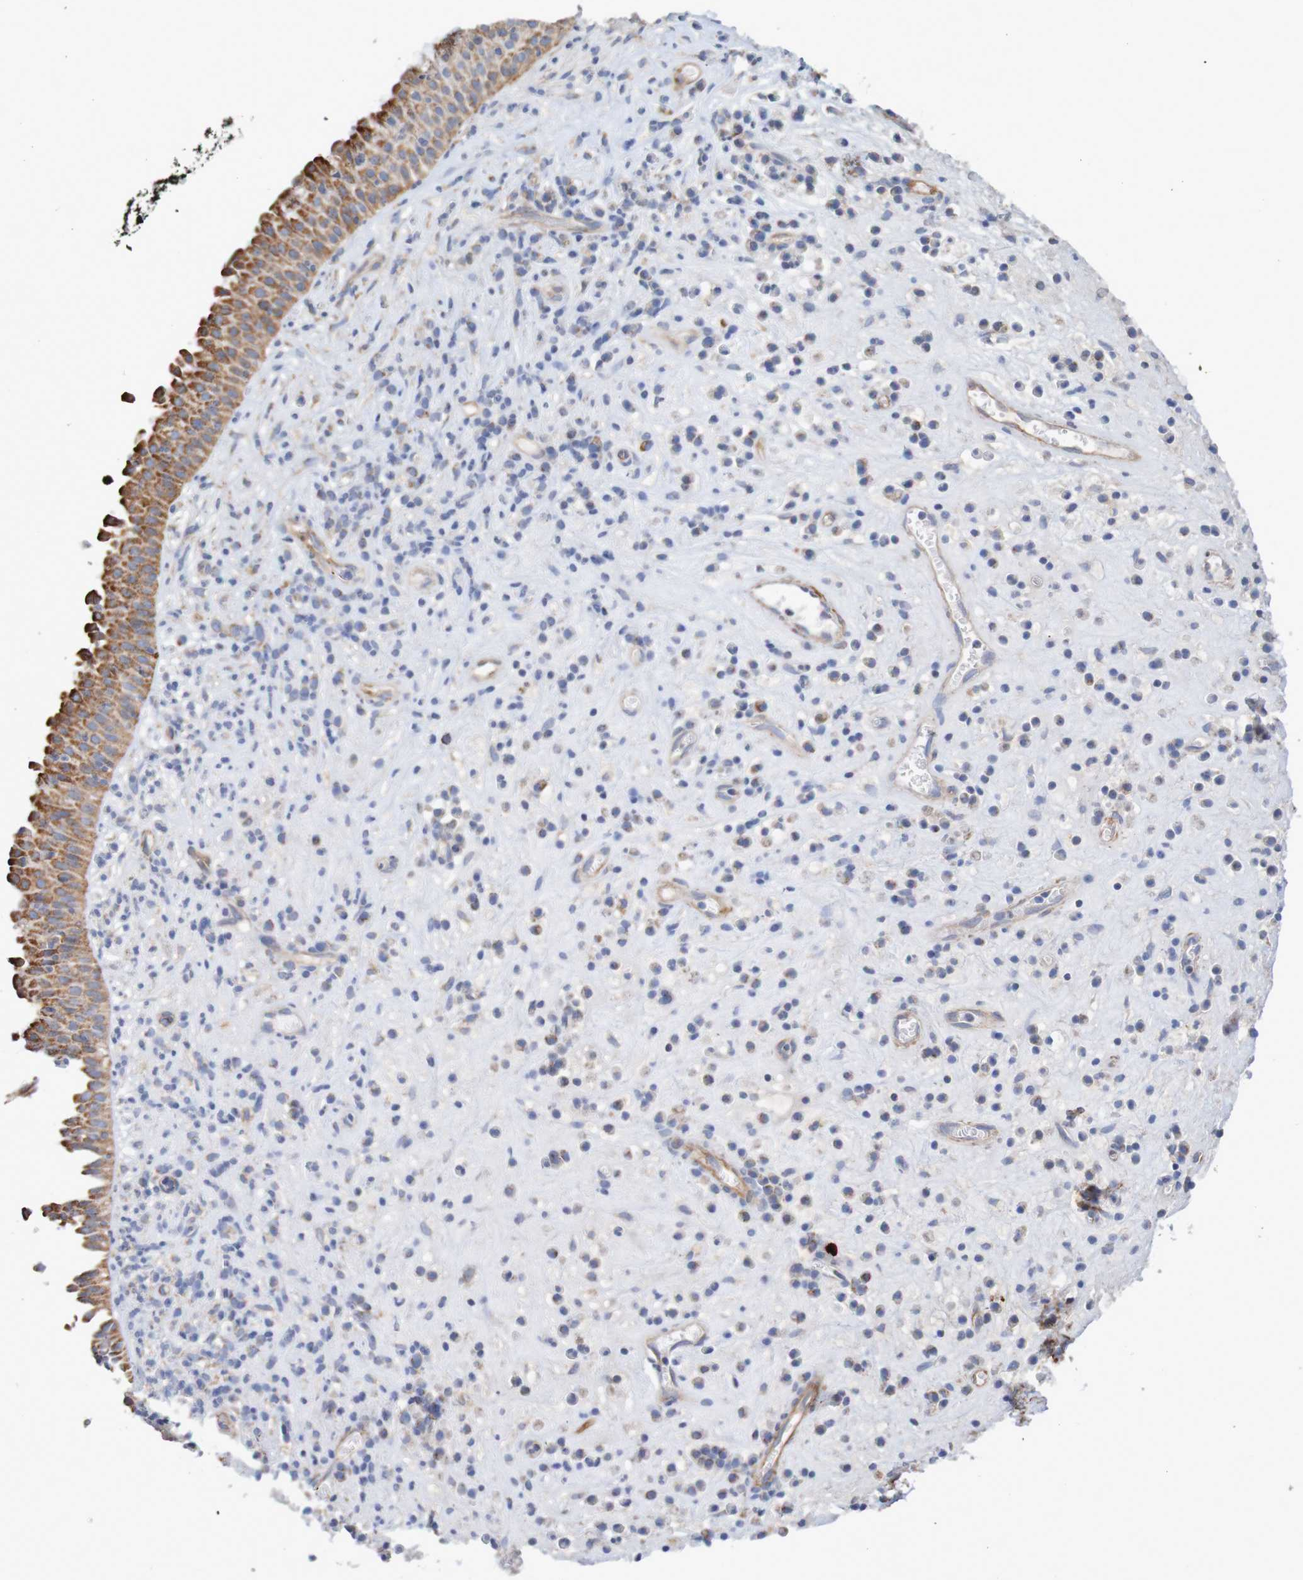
{"staining": {"intensity": "moderate", "quantity": ">75%", "location": "cytoplasmic/membranous"}, "tissue": "nasopharynx", "cell_type": "Respiratory epithelial cells", "image_type": "normal", "snomed": [{"axis": "morphology", "description": "Normal tissue, NOS"}, {"axis": "topography", "description": "Nasopharynx"}], "caption": "This photomicrograph displays IHC staining of benign human nasopharynx, with medium moderate cytoplasmic/membranous expression in about >75% of respiratory epithelial cells.", "gene": "MMEL1", "patient": {"sex": "female", "age": 51}}